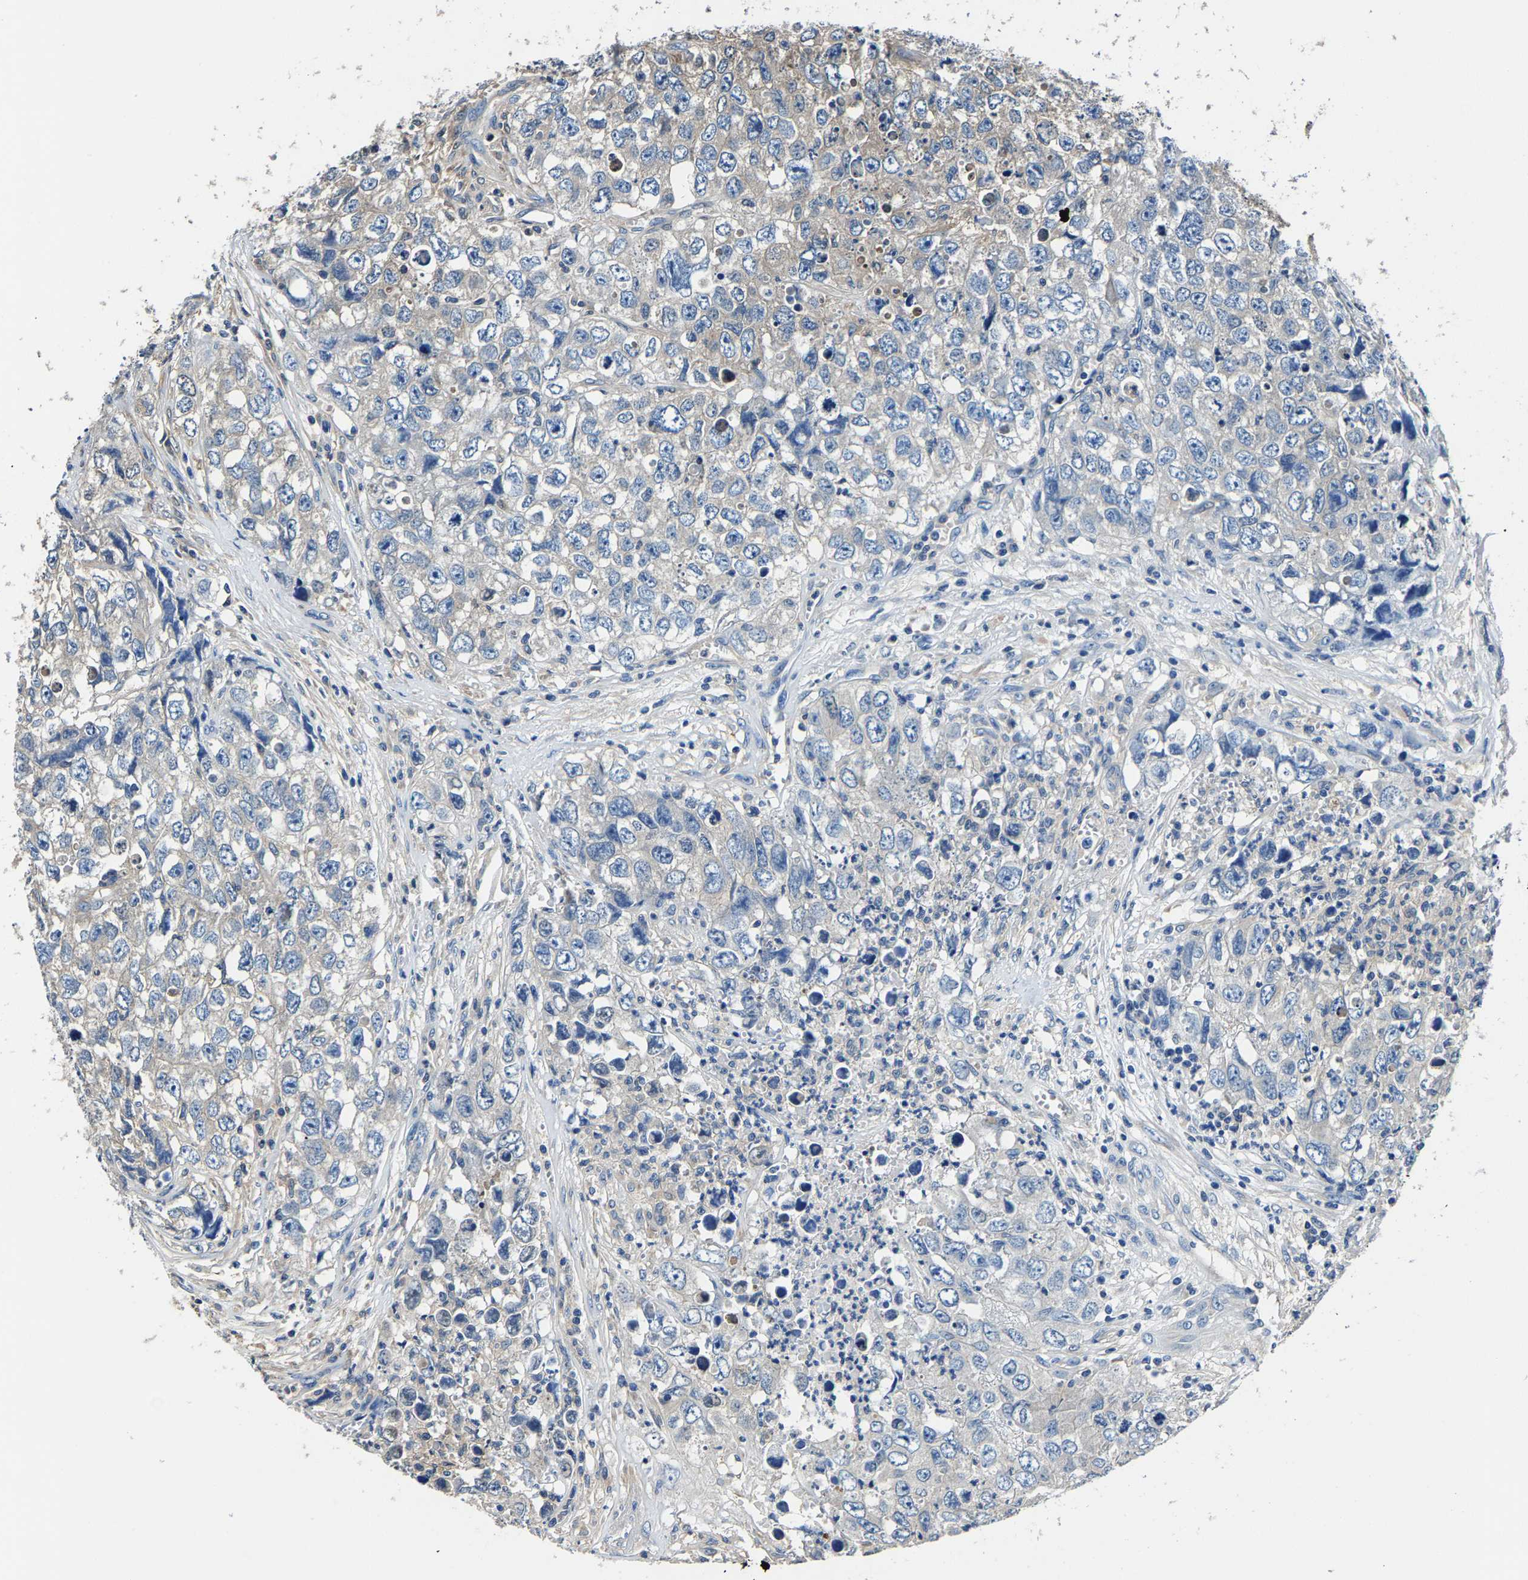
{"staining": {"intensity": "negative", "quantity": "none", "location": "none"}, "tissue": "testis cancer", "cell_type": "Tumor cells", "image_type": "cancer", "snomed": [{"axis": "morphology", "description": "Seminoma, NOS"}, {"axis": "morphology", "description": "Carcinoma, Embryonal, NOS"}, {"axis": "topography", "description": "Testis"}], "caption": "A micrograph of testis seminoma stained for a protein exhibits no brown staining in tumor cells.", "gene": "ALDOB", "patient": {"sex": "male", "age": 43}}